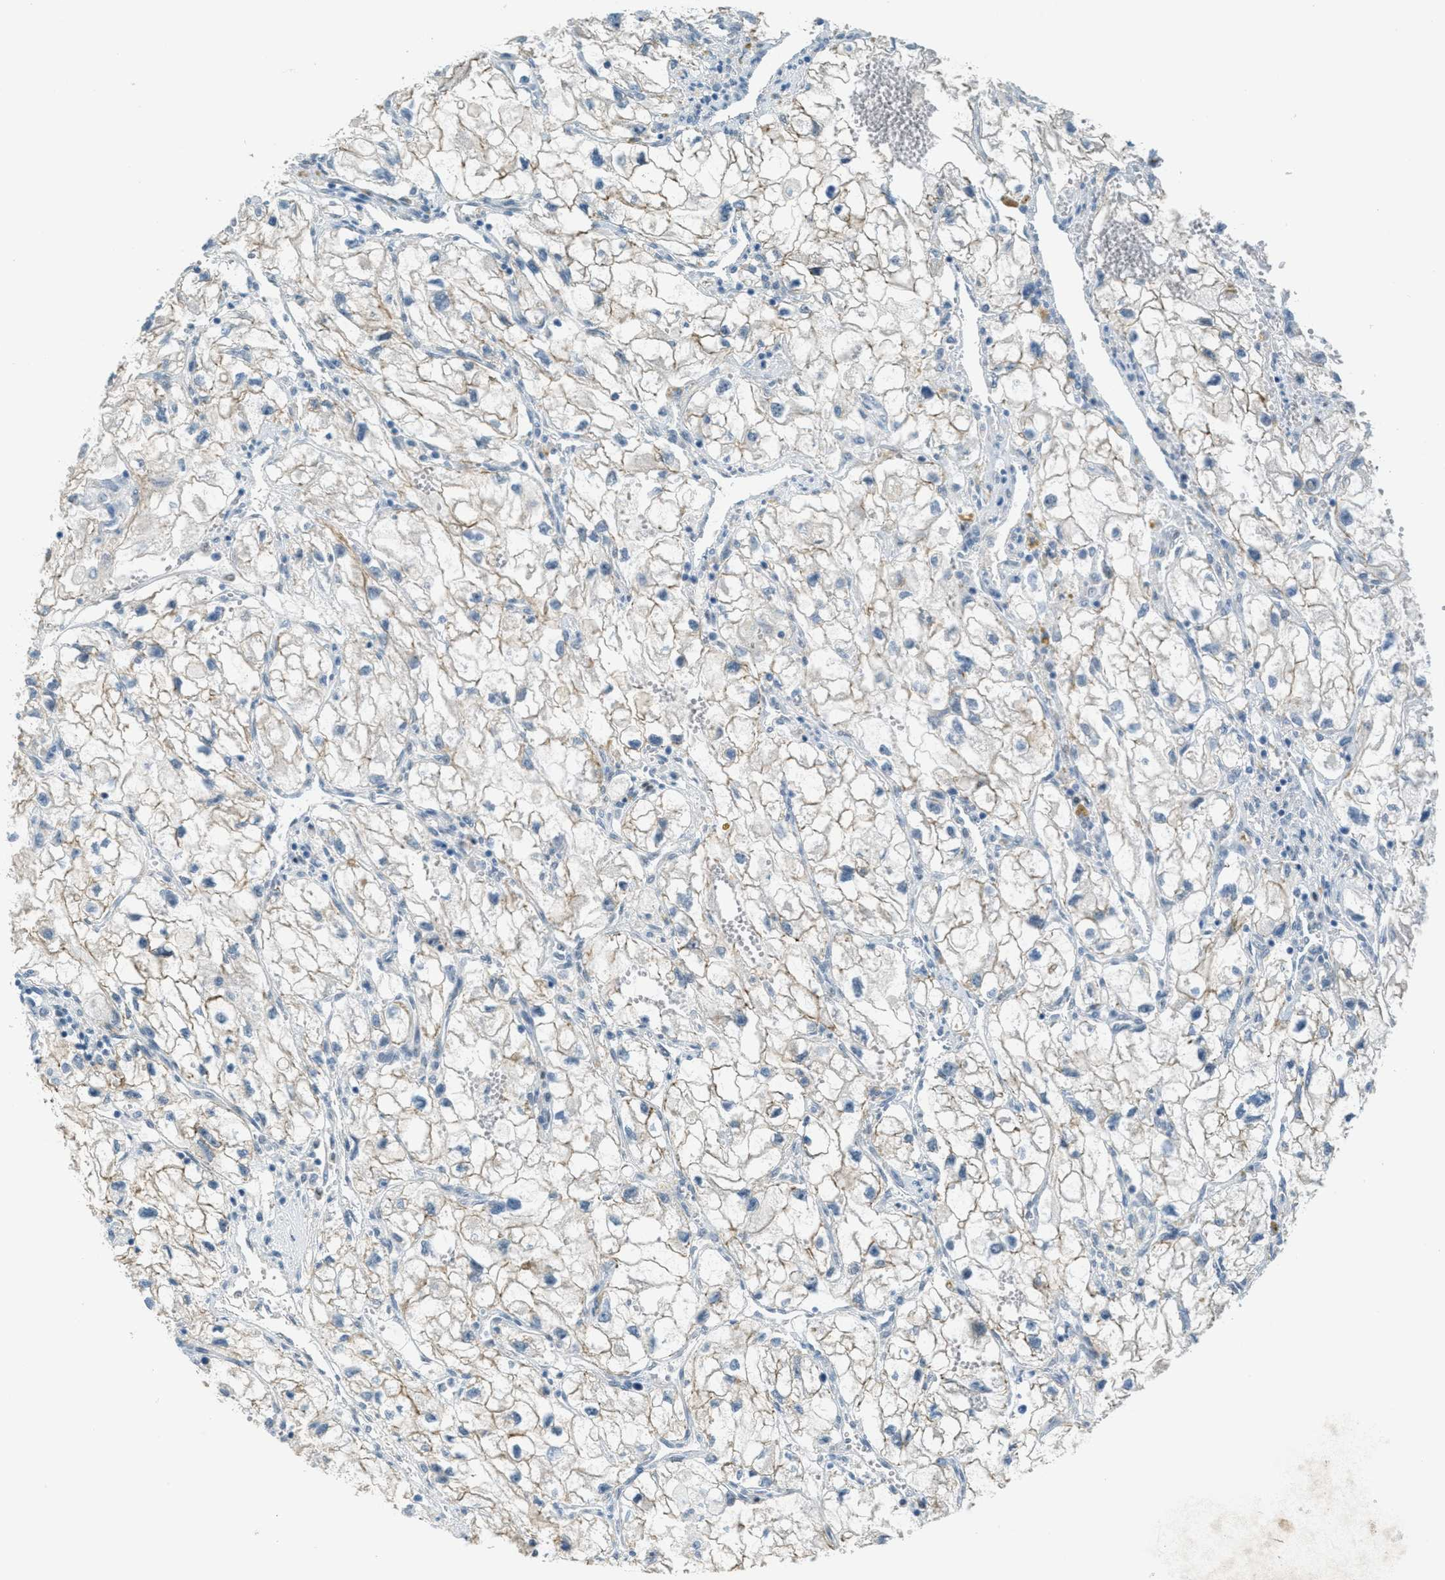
{"staining": {"intensity": "weak", "quantity": ">75%", "location": "cytoplasmic/membranous"}, "tissue": "renal cancer", "cell_type": "Tumor cells", "image_type": "cancer", "snomed": [{"axis": "morphology", "description": "Adenocarcinoma, NOS"}, {"axis": "topography", "description": "Kidney"}], "caption": "Tumor cells reveal low levels of weak cytoplasmic/membranous expression in approximately >75% of cells in human renal adenocarcinoma. The staining was performed using DAB, with brown indicating positive protein expression. Nuclei are stained blue with hematoxylin.", "gene": "TCF3", "patient": {"sex": "female", "age": 70}}